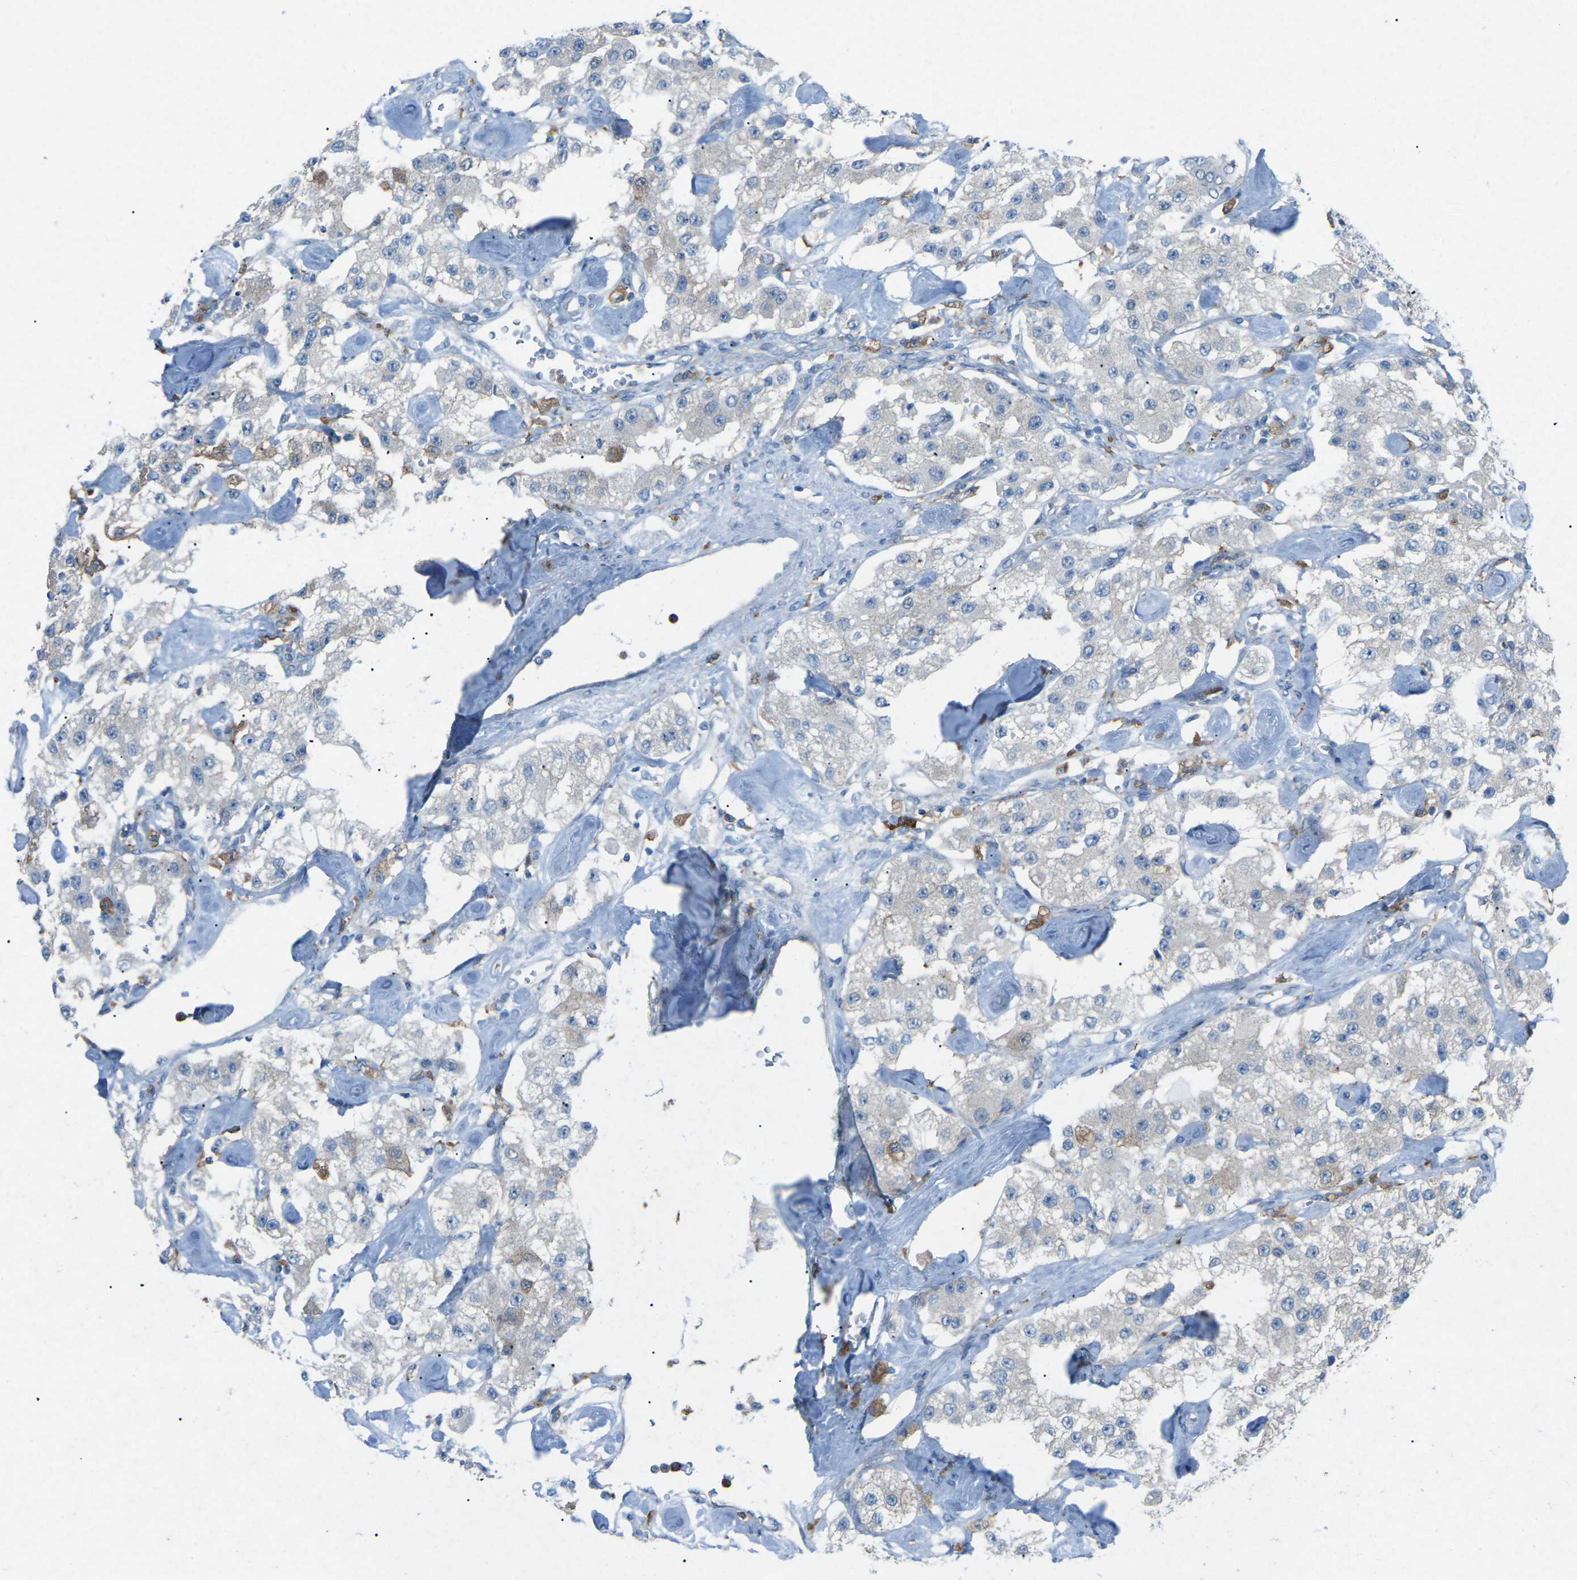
{"staining": {"intensity": "negative", "quantity": "none", "location": "none"}, "tissue": "carcinoid", "cell_type": "Tumor cells", "image_type": "cancer", "snomed": [{"axis": "morphology", "description": "Carcinoid, malignant, NOS"}, {"axis": "topography", "description": "Pancreas"}], "caption": "A high-resolution photomicrograph shows IHC staining of carcinoid, which demonstrates no significant expression in tumor cells.", "gene": "STK11", "patient": {"sex": "male", "age": 41}}